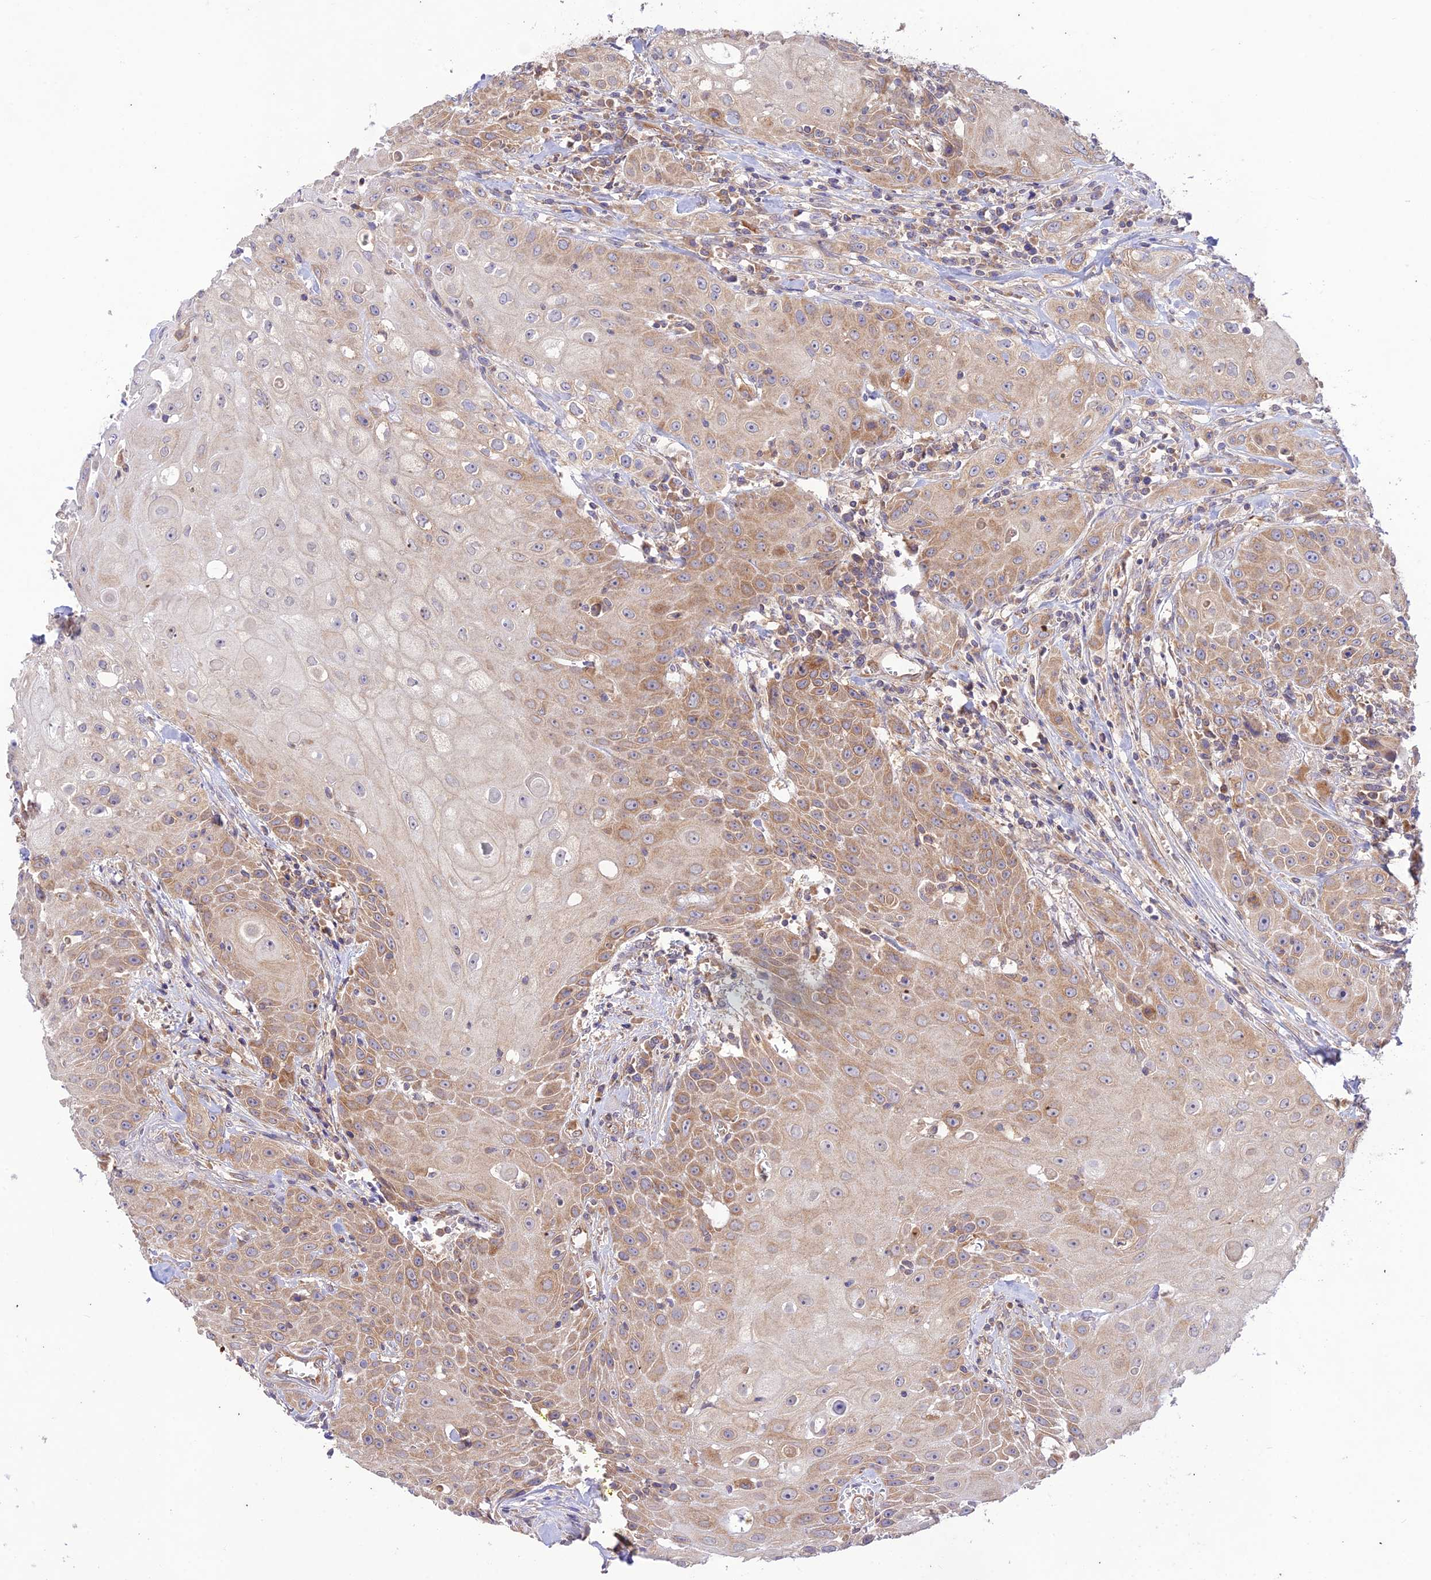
{"staining": {"intensity": "moderate", "quantity": "25%-75%", "location": "cytoplasmic/membranous"}, "tissue": "head and neck cancer", "cell_type": "Tumor cells", "image_type": "cancer", "snomed": [{"axis": "morphology", "description": "Squamous cell carcinoma, NOS"}, {"axis": "topography", "description": "Oral tissue"}, {"axis": "topography", "description": "Head-Neck"}], "caption": "Head and neck cancer (squamous cell carcinoma) stained with a brown dye reveals moderate cytoplasmic/membranous positive positivity in approximately 25%-75% of tumor cells.", "gene": "TMEM259", "patient": {"sex": "female", "age": 82}}